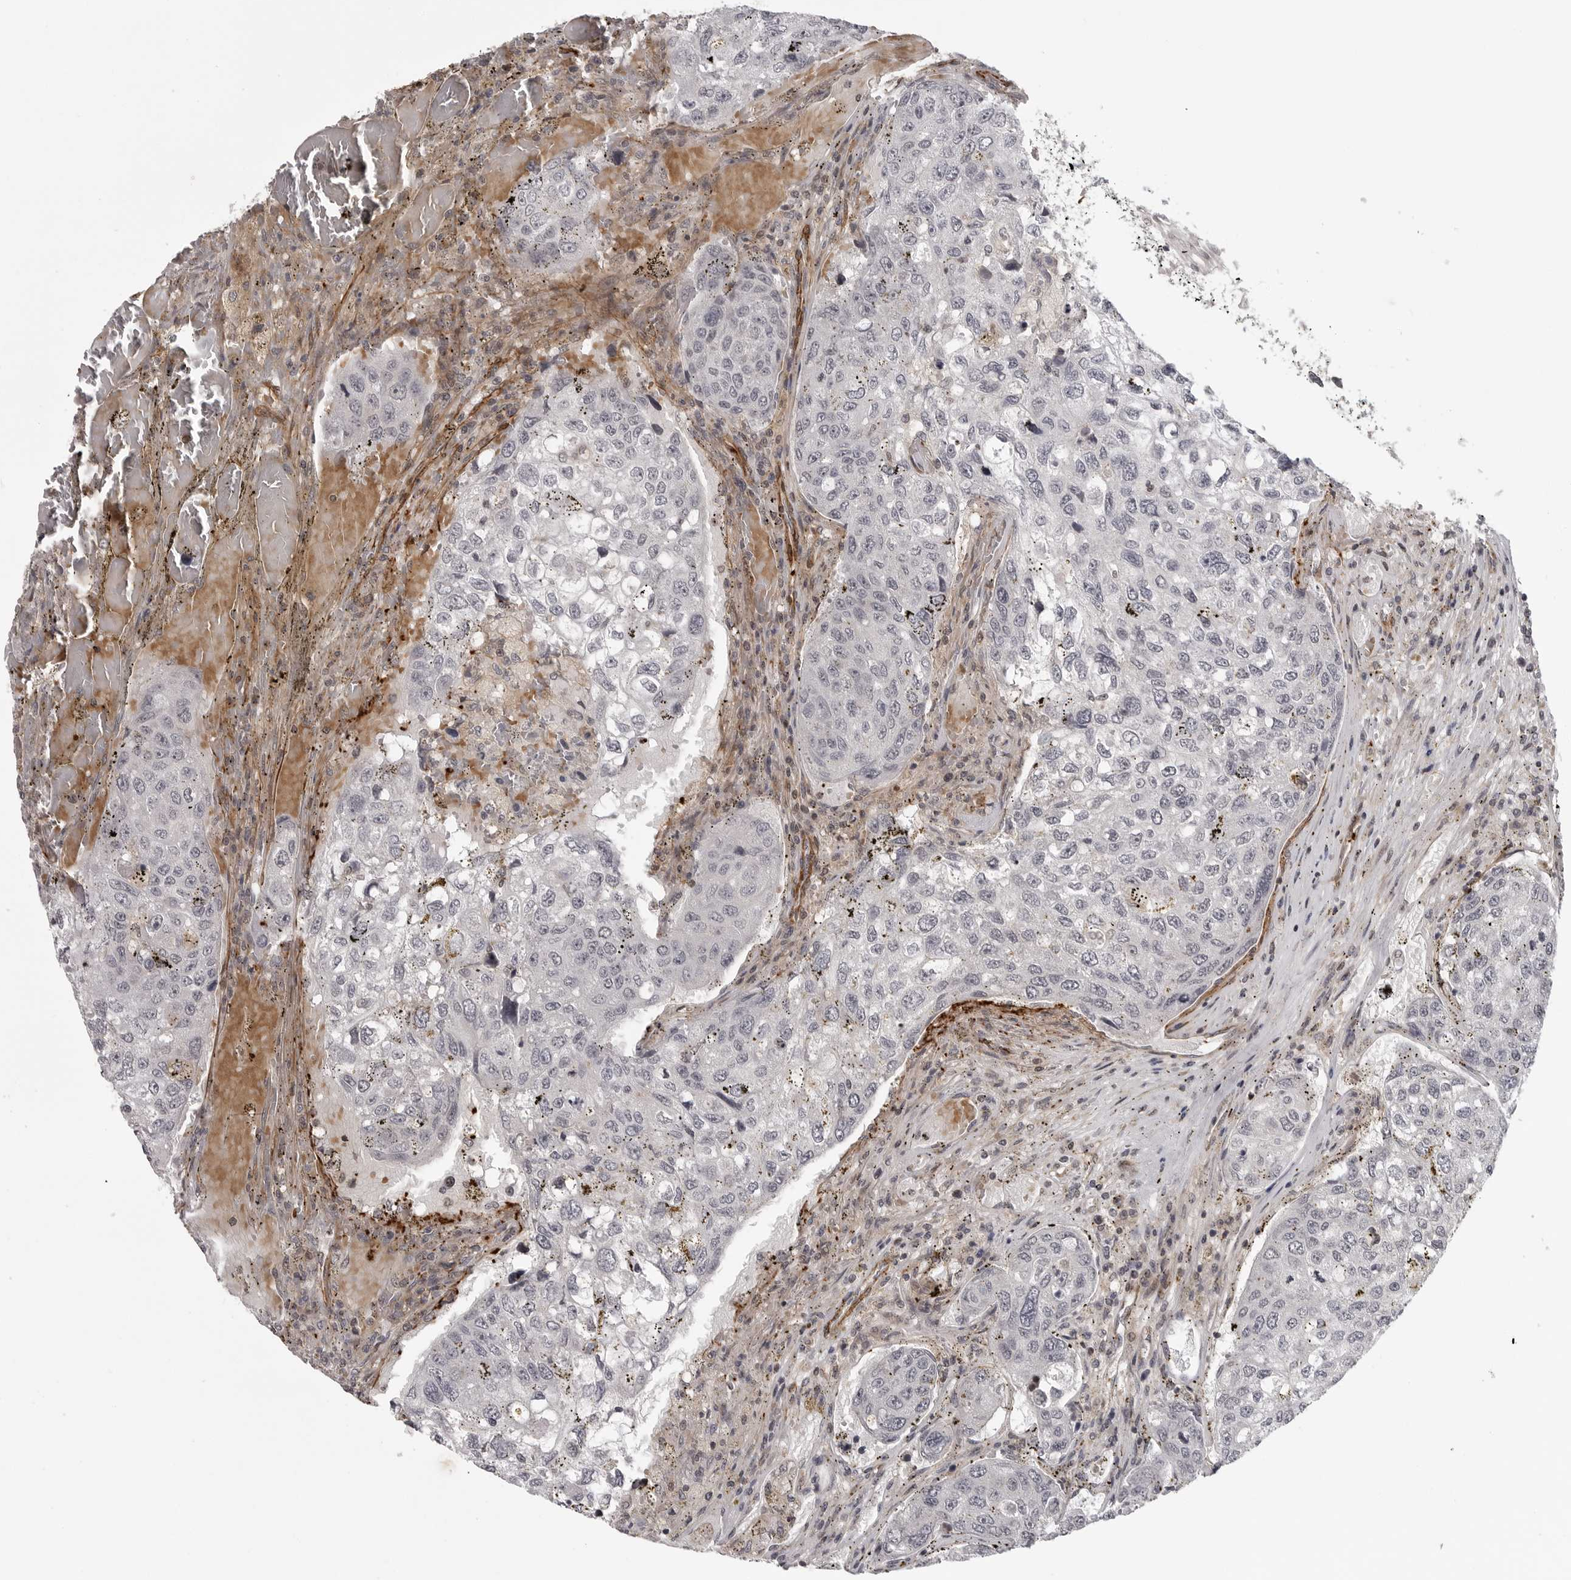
{"staining": {"intensity": "negative", "quantity": "none", "location": "none"}, "tissue": "urothelial cancer", "cell_type": "Tumor cells", "image_type": "cancer", "snomed": [{"axis": "morphology", "description": "Urothelial carcinoma, High grade"}, {"axis": "topography", "description": "Lymph node"}, {"axis": "topography", "description": "Urinary bladder"}], "caption": "Immunohistochemistry (IHC) photomicrograph of urothelial cancer stained for a protein (brown), which reveals no positivity in tumor cells. Nuclei are stained in blue.", "gene": "TUT4", "patient": {"sex": "male", "age": 51}}